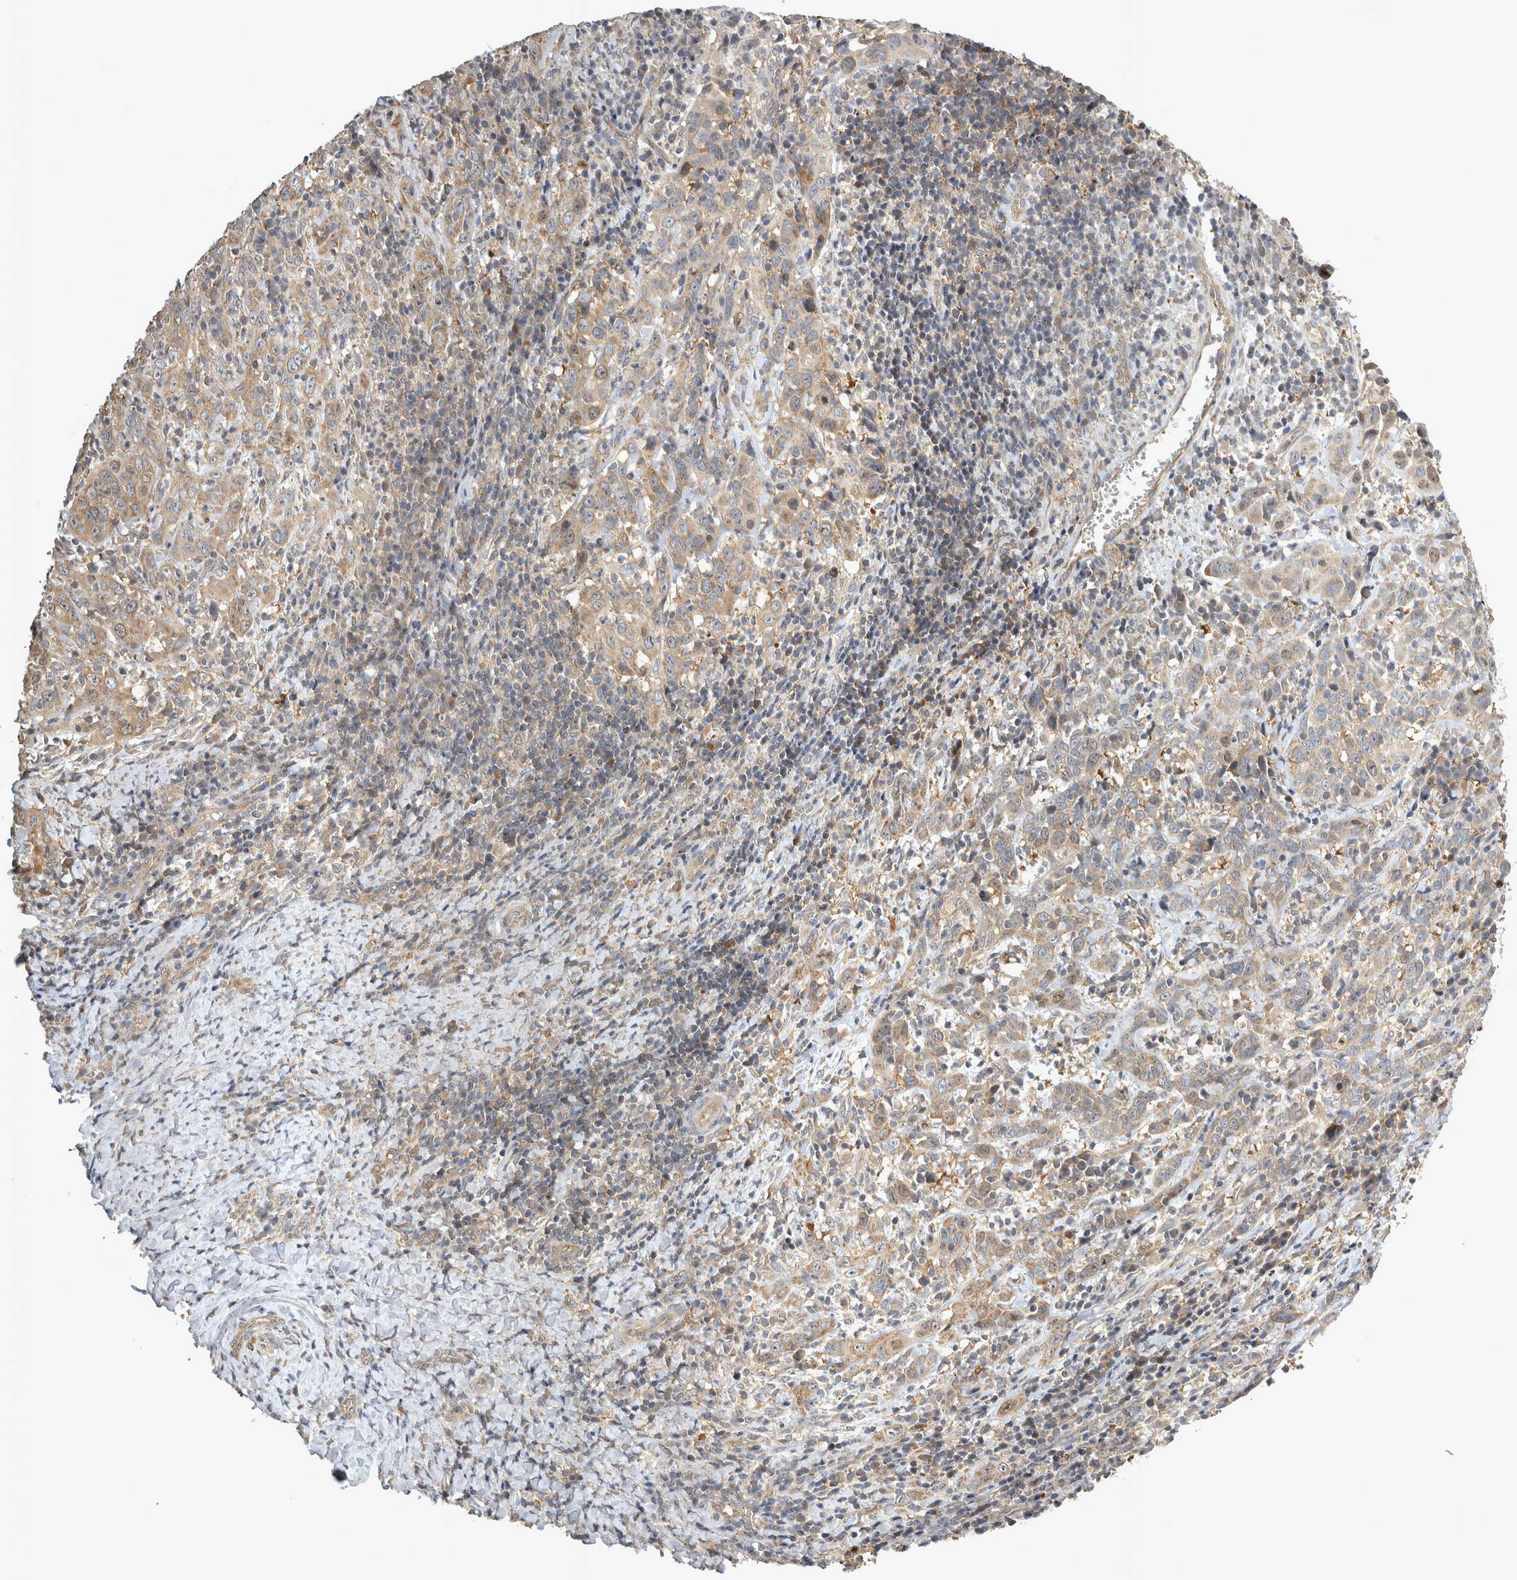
{"staining": {"intensity": "weak", "quantity": ">75%", "location": "cytoplasmic/membranous"}, "tissue": "cervical cancer", "cell_type": "Tumor cells", "image_type": "cancer", "snomed": [{"axis": "morphology", "description": "Squamous cell carcinoma, NOS"}, {"axis": "topography", "description": "Cervix"}], "caption": "Cervical cancer stained with a protein marker displays weak staining in tumor cells.", "gene": "TRMT61B", "patient": {"sex": "female", "age": 46}}